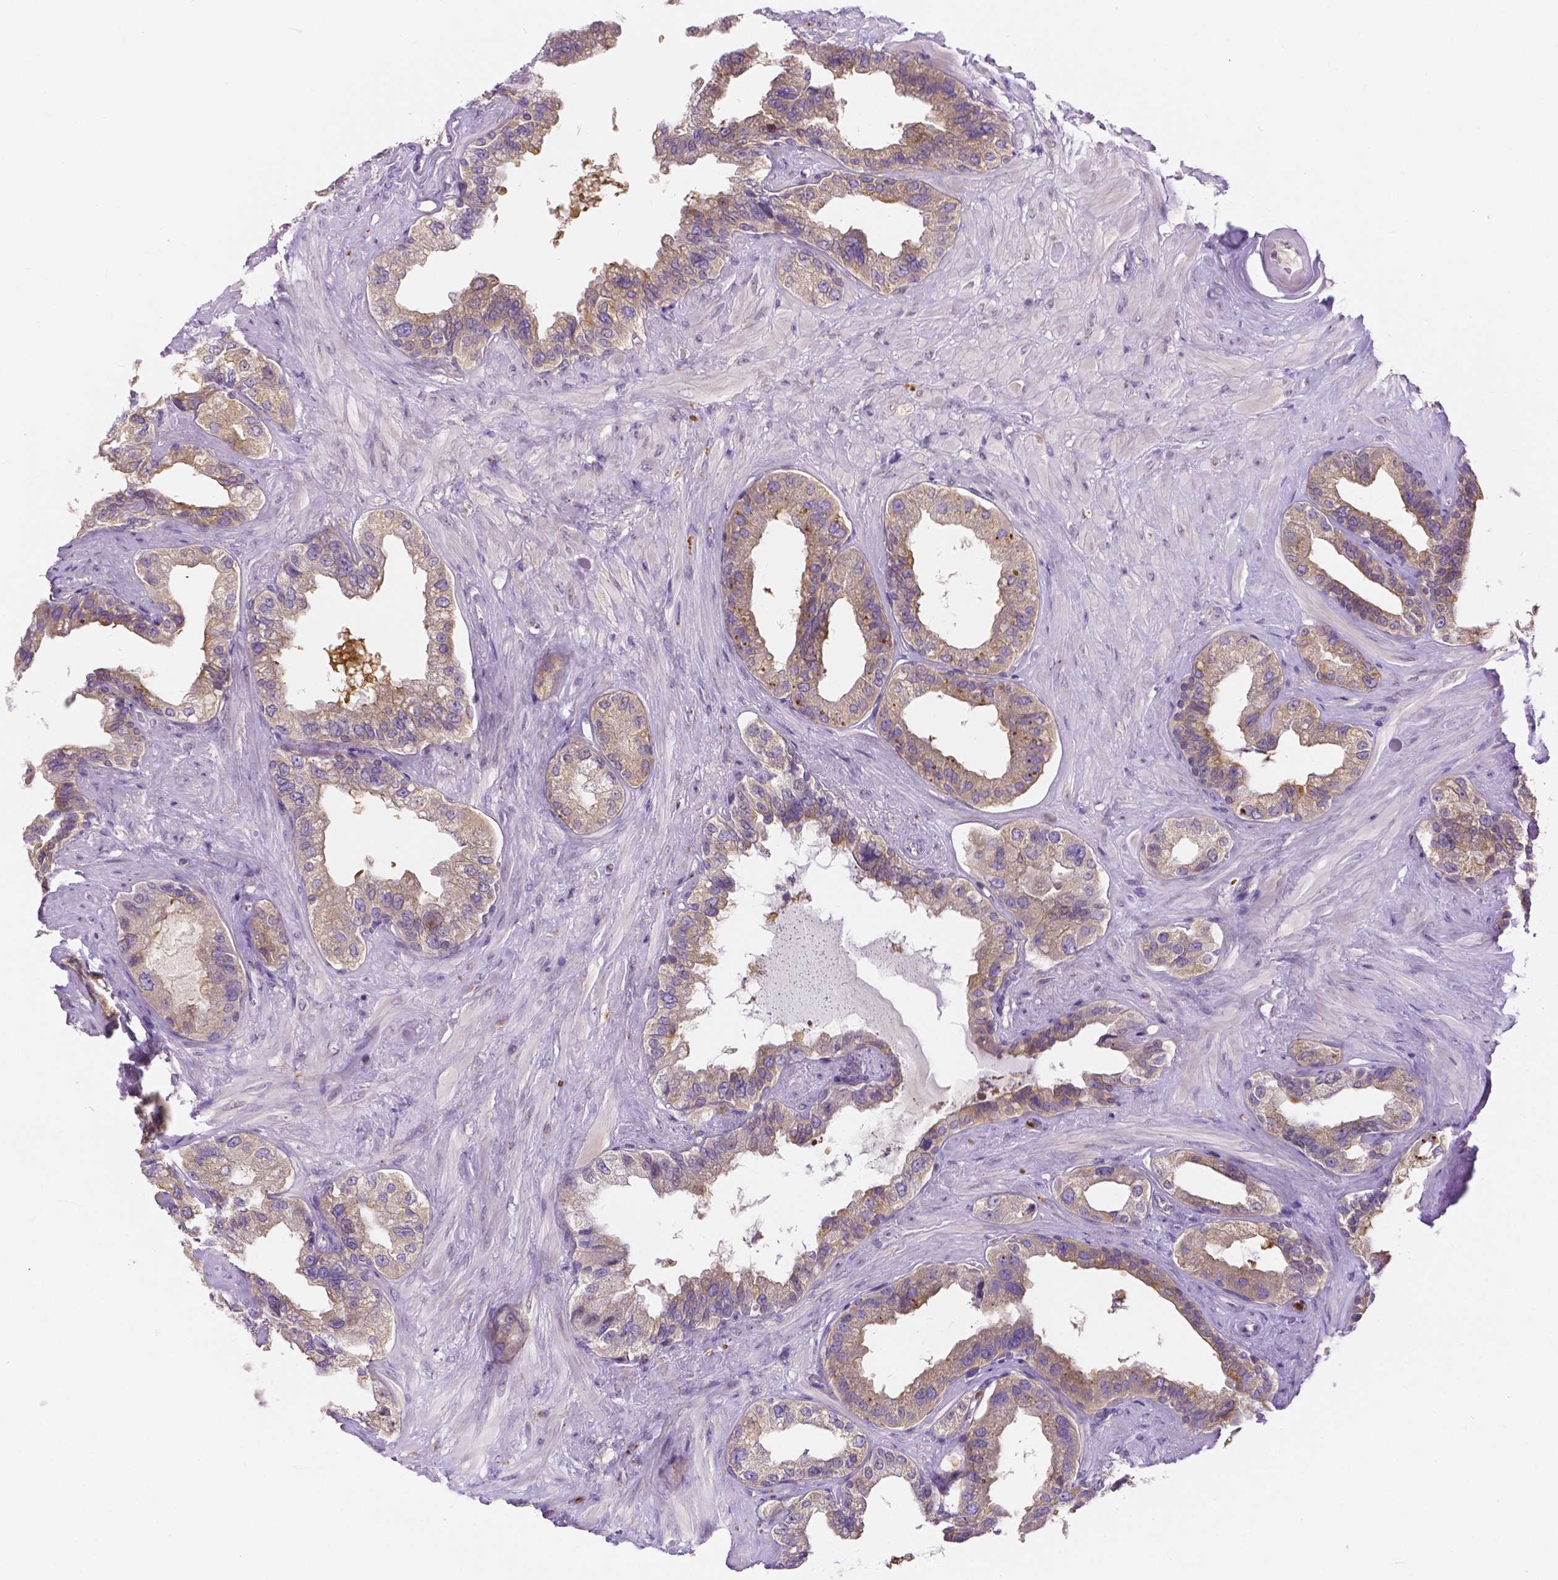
{"staining": {"intensity": "negative", "quantity": "none", "location": "none"}, "tissue": "seminal vesicle", "cell_type": "Glandular cells", "image_type": "normal", "snomed": [{"axis": "morphology", "description": "Normal tissue, NOS"}, {"axis": "topography", "description": "Seminal veicle"}, {"axis": "topography", "description": "Peripheral nerve tissue"}], "caption": "Micrograph shows no significant protein expression in glandular cells of normal seminal vesicle.", "gene": "ZNRD2", "patient": {"sex": "male", "age": 76}}